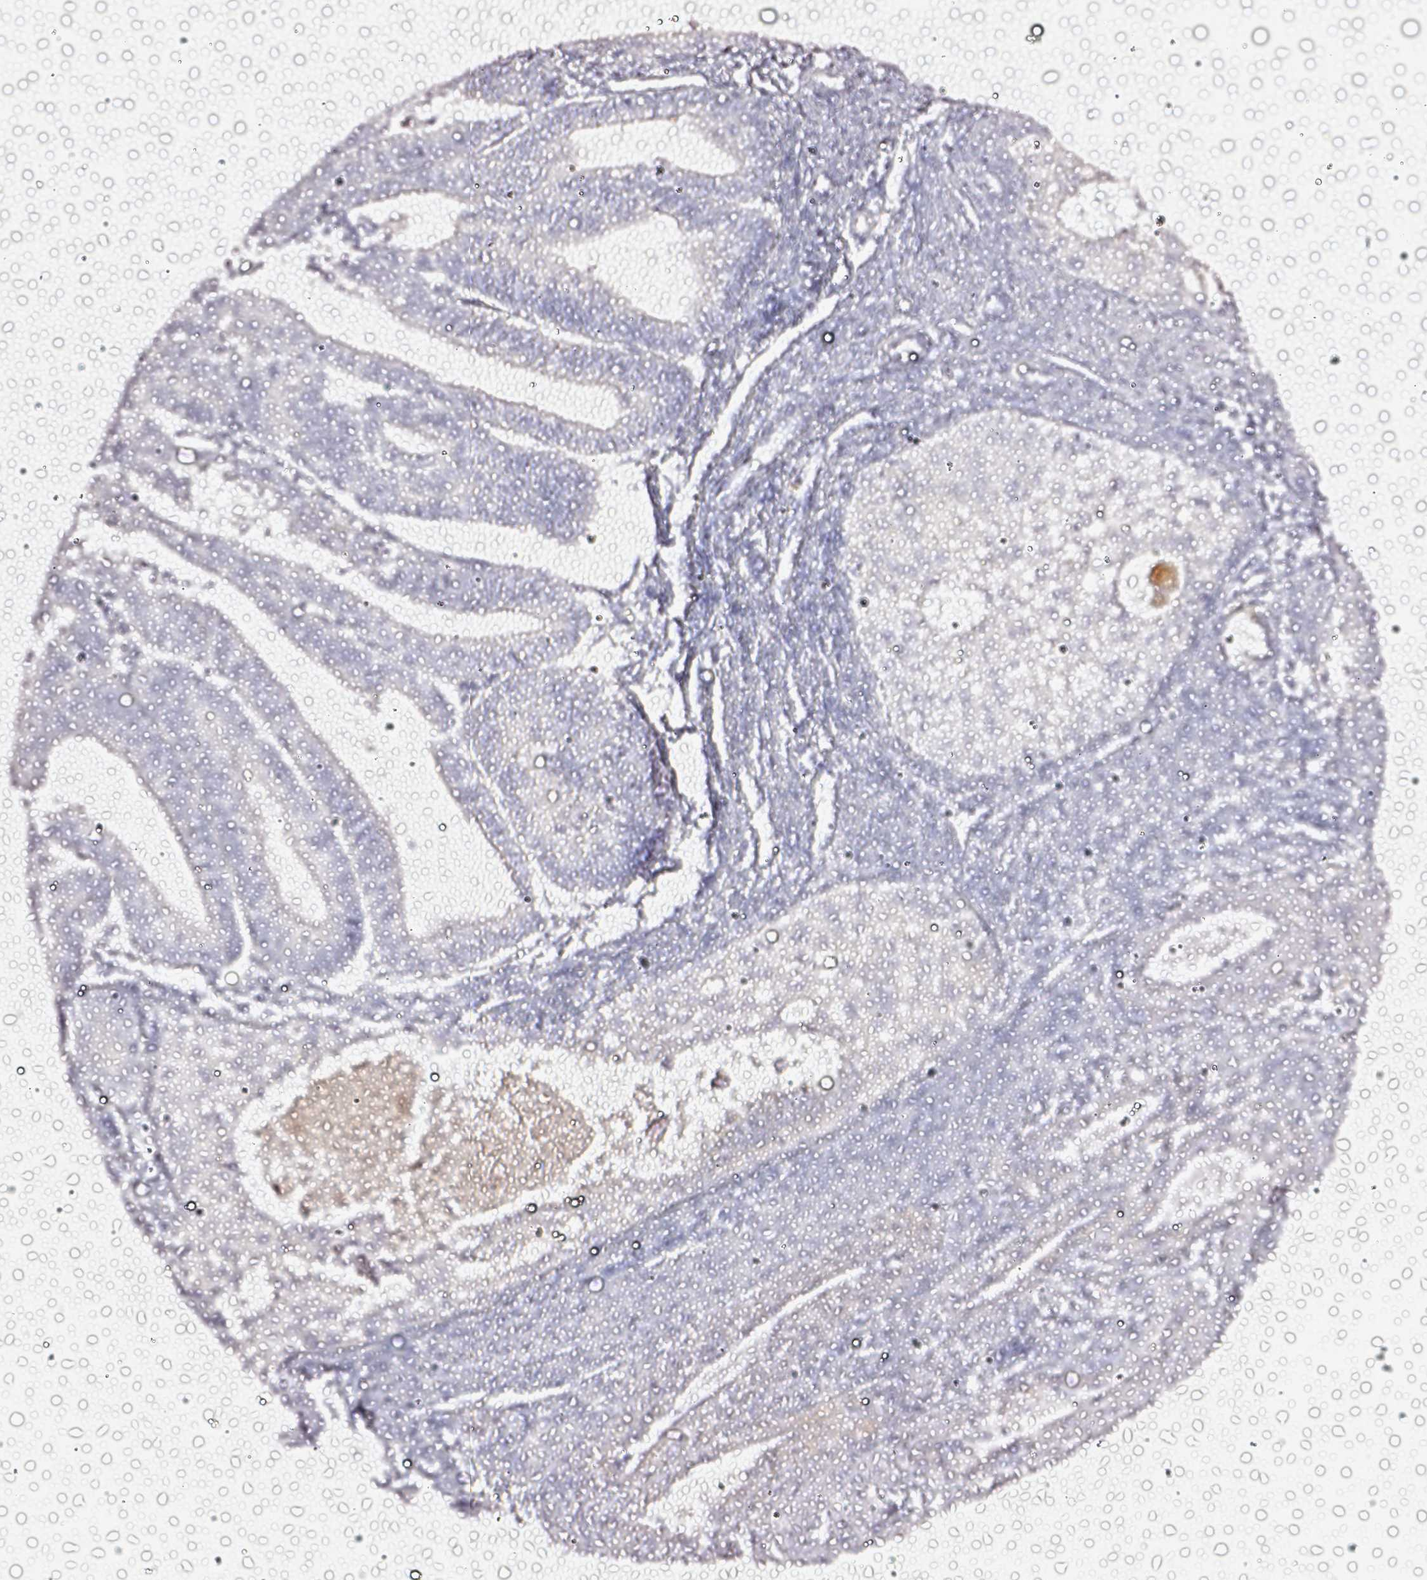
{"staining": {"intensity": "negative", "quantity": "none", "location": "none"}, "tissue": "endometrial cancer", "cell_type": "Tumor cells", "image_type": "cancer", "snomed": [{"axis": "morphology", "description": "Adenocarcinoma, NOS"}, {"axis": "topography", "description": "Endometrium"}], "caption": "Micrograph shows no significant protein expression in tumor cells of endometrial cancer (adenocarcinoma). (DAB (3,3'-diaminobenzidine) IHC visualized using brightfield microscopy, high magnification).", "gene": "CYB561A3", "patient": {"sex": "female", "age": 70}}